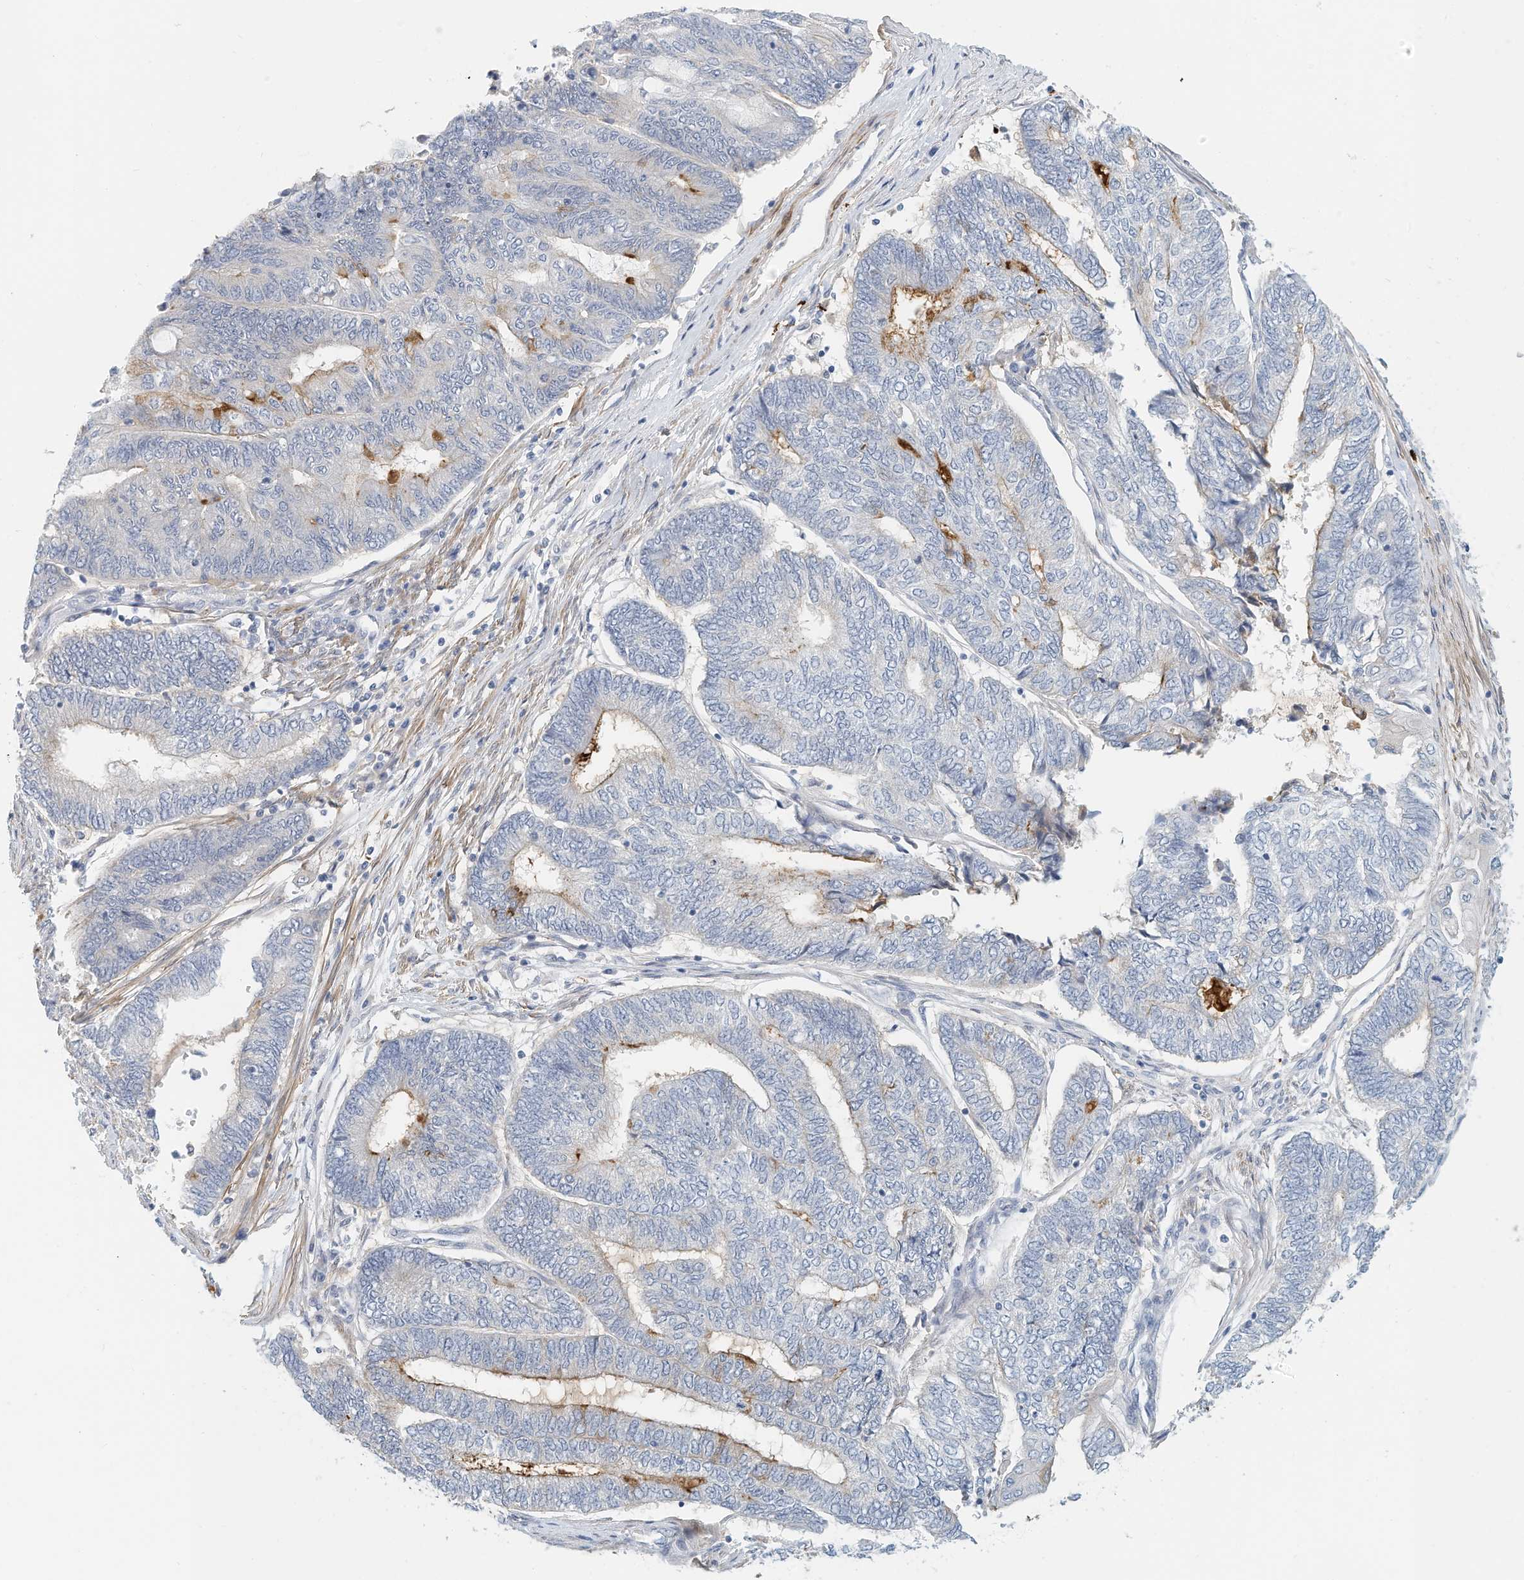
{"staining": {"intensity": "negative", "quantity": "none", "location": "none"}, "tissue": "endometrial cancer", "cell_type": "Tumor cells", "image_type": "cancer", "snomed": [{"axis": "morphology", "description": "Adenocarcinoma, NOS"}, {"axis": "topography", "description": "Uterus"}, {"axis": "topography", "description": "Endometrium"}], "caption": "DAB immunohistochemical staining of endometrial cancer (adenocarcinoma) exhibits no significant positivity in tumor cells.", "gene": "MICAL1", "patient": {"sex": "female", "age": 70}}